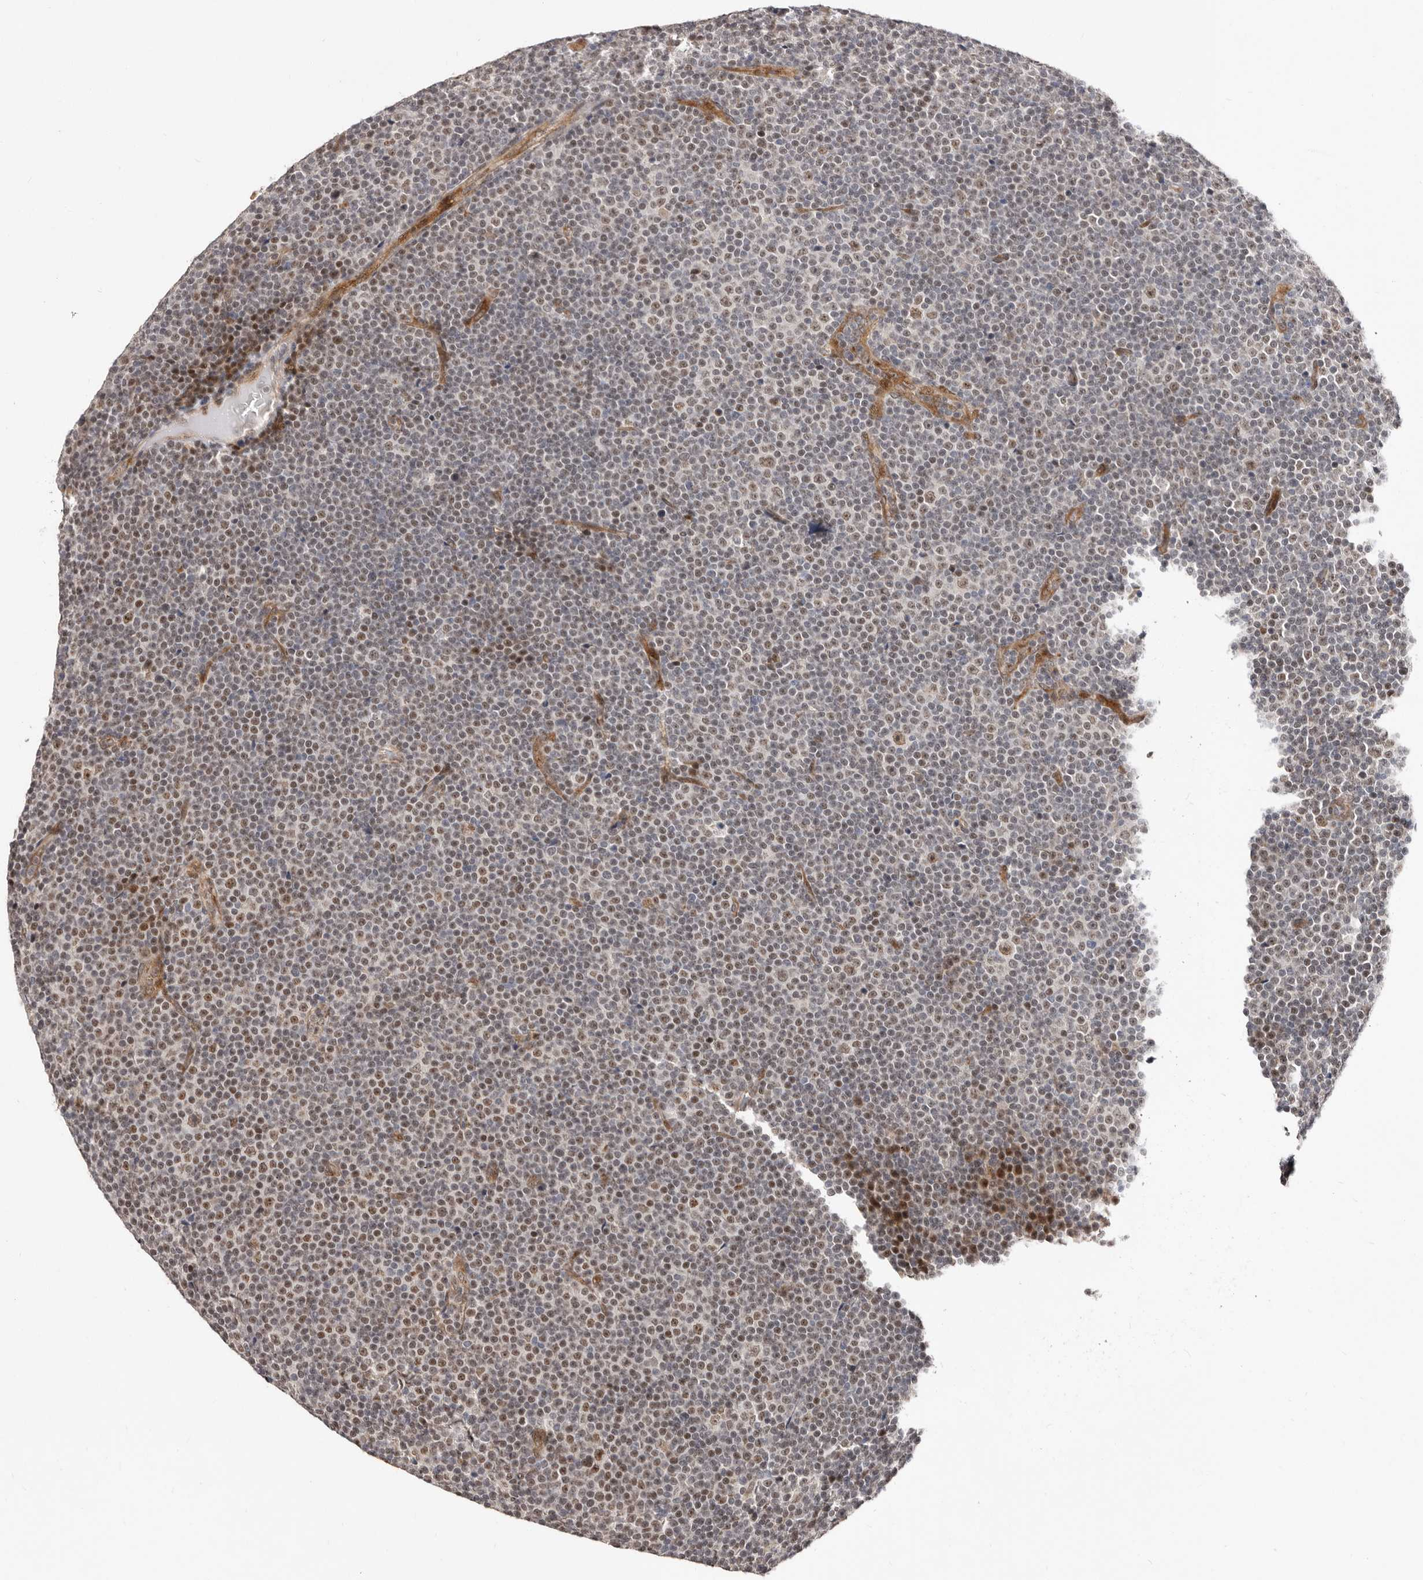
{"staining": {"intensity": "moderate", "quantity": ">75%", "location": "nuclear"}, "tissue": "lymphoma", "cell_type": "Tumor cells", "image_type": "cancer", "snomed": [{"axis": "morphology", "description": "Malignant lymphoma, non-Hodgkin's type, Low grade"}, {"axis": "topography", "description": "Lymph node"}], "caption": "Low-grade malignant lymphoma, non-Hodgkin's type stained with a protein marker shows moderate staining in tumor cells.", "gene": "SRCAP", "patient": {"sex": "female", "age": 67}}